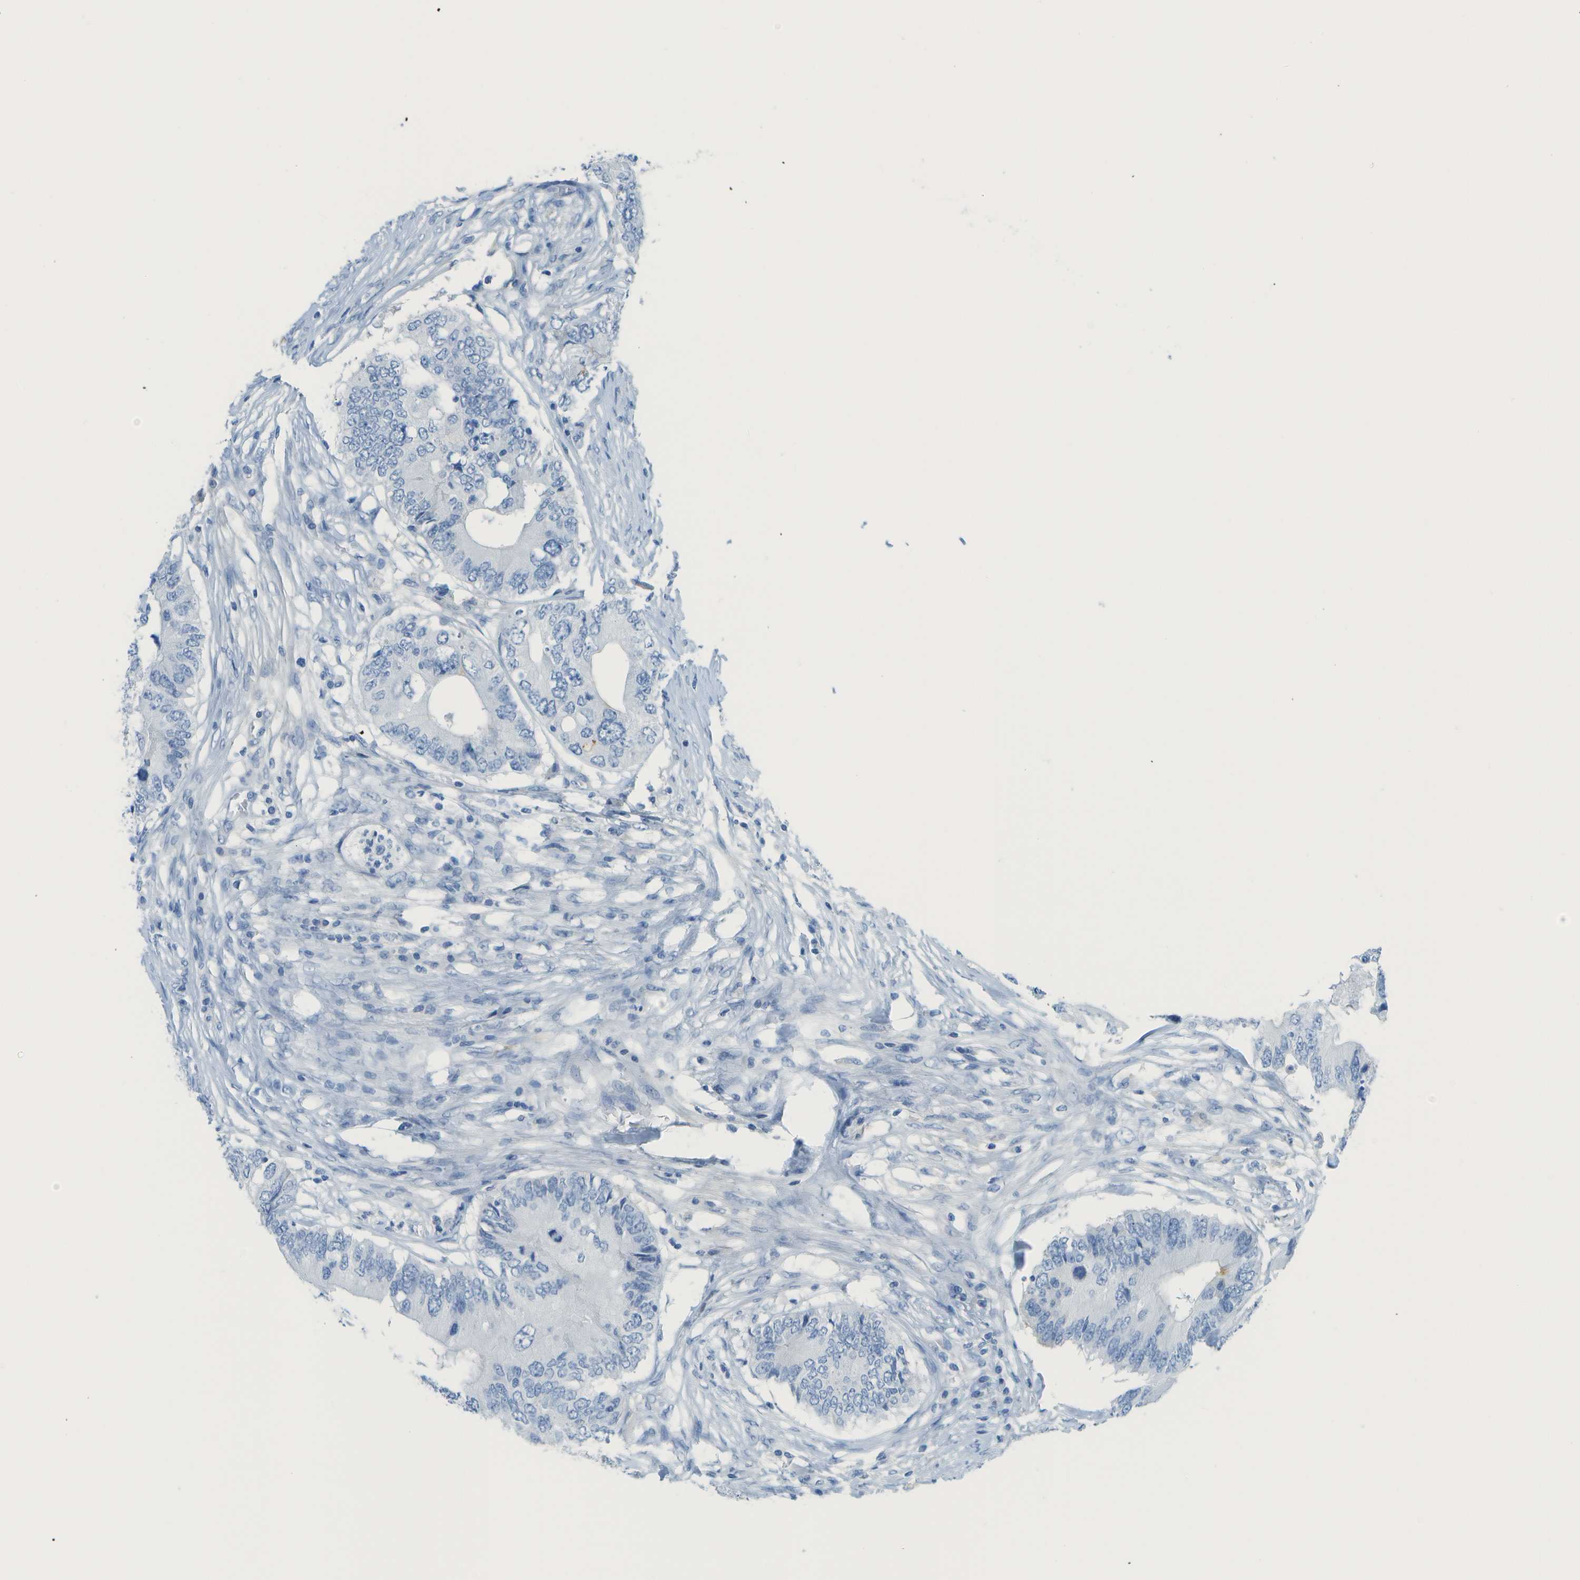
{"staining": {"intensity": "negative", "quantity": "none", "location": "none"}, "tissue": "colorectal cancer", "cell_type": "Tumor cells", "image_type": "cancer", "snomed": [{"axis": "morphology", "description": "Adenocarcinoma, NOS"}, {"axis": "topography", "description": "Colon"}], "caption": "The histopathology image shows no staining of tumor cells in adenocarcinoma (colorectal). (Stains: DAB (3,3'-diaminobenzidine) IHC with hematoxylin counter stain, Microscopy: brightfield microscopy at high magnification).", "gene": "C1S", "patient": {"sex": "male", "age": 71}}